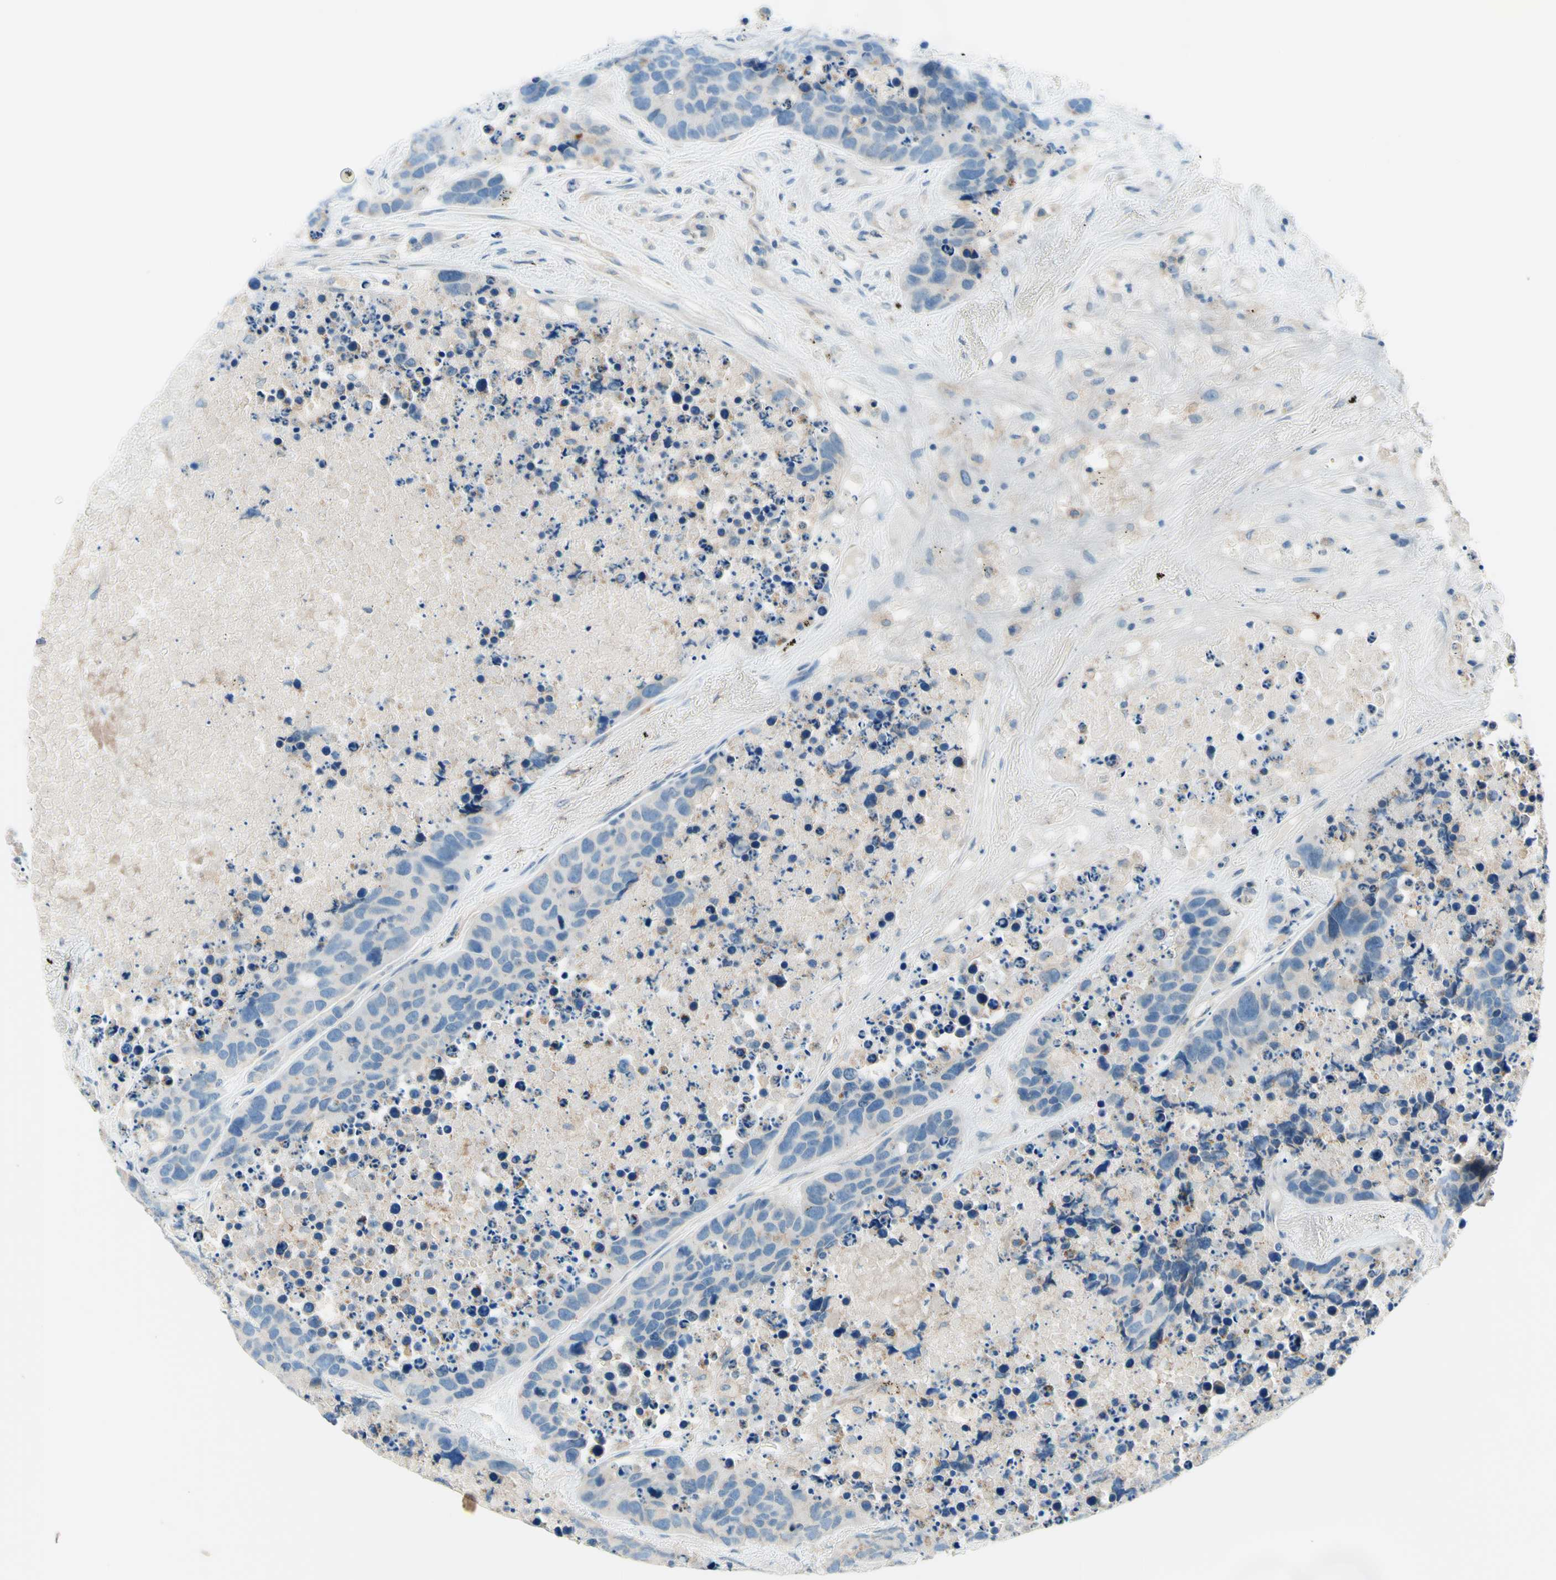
{"staining": {"intensity": "negative", "quantity": "none", "location": "none"}, "tissue": "carcinoid", "cell_type": "Tumor cells", "image_type": "cancer", "snomed": [{"axis": "morphology", "description": "Carcinoid, malignant, NOS"}, {"axis": "topography", "description": "Lung"}], "caption": "Immunohistochemical staining of carcinoid (malignant) shows no significant staining in tumor cells. (Stains: DAB IHC with hematoxylin counter stain, Microscopy: brightfield microscopy at high magnification).", "gene": "SIGLEC9", "patient": {"sex": "male", "age": 60}}